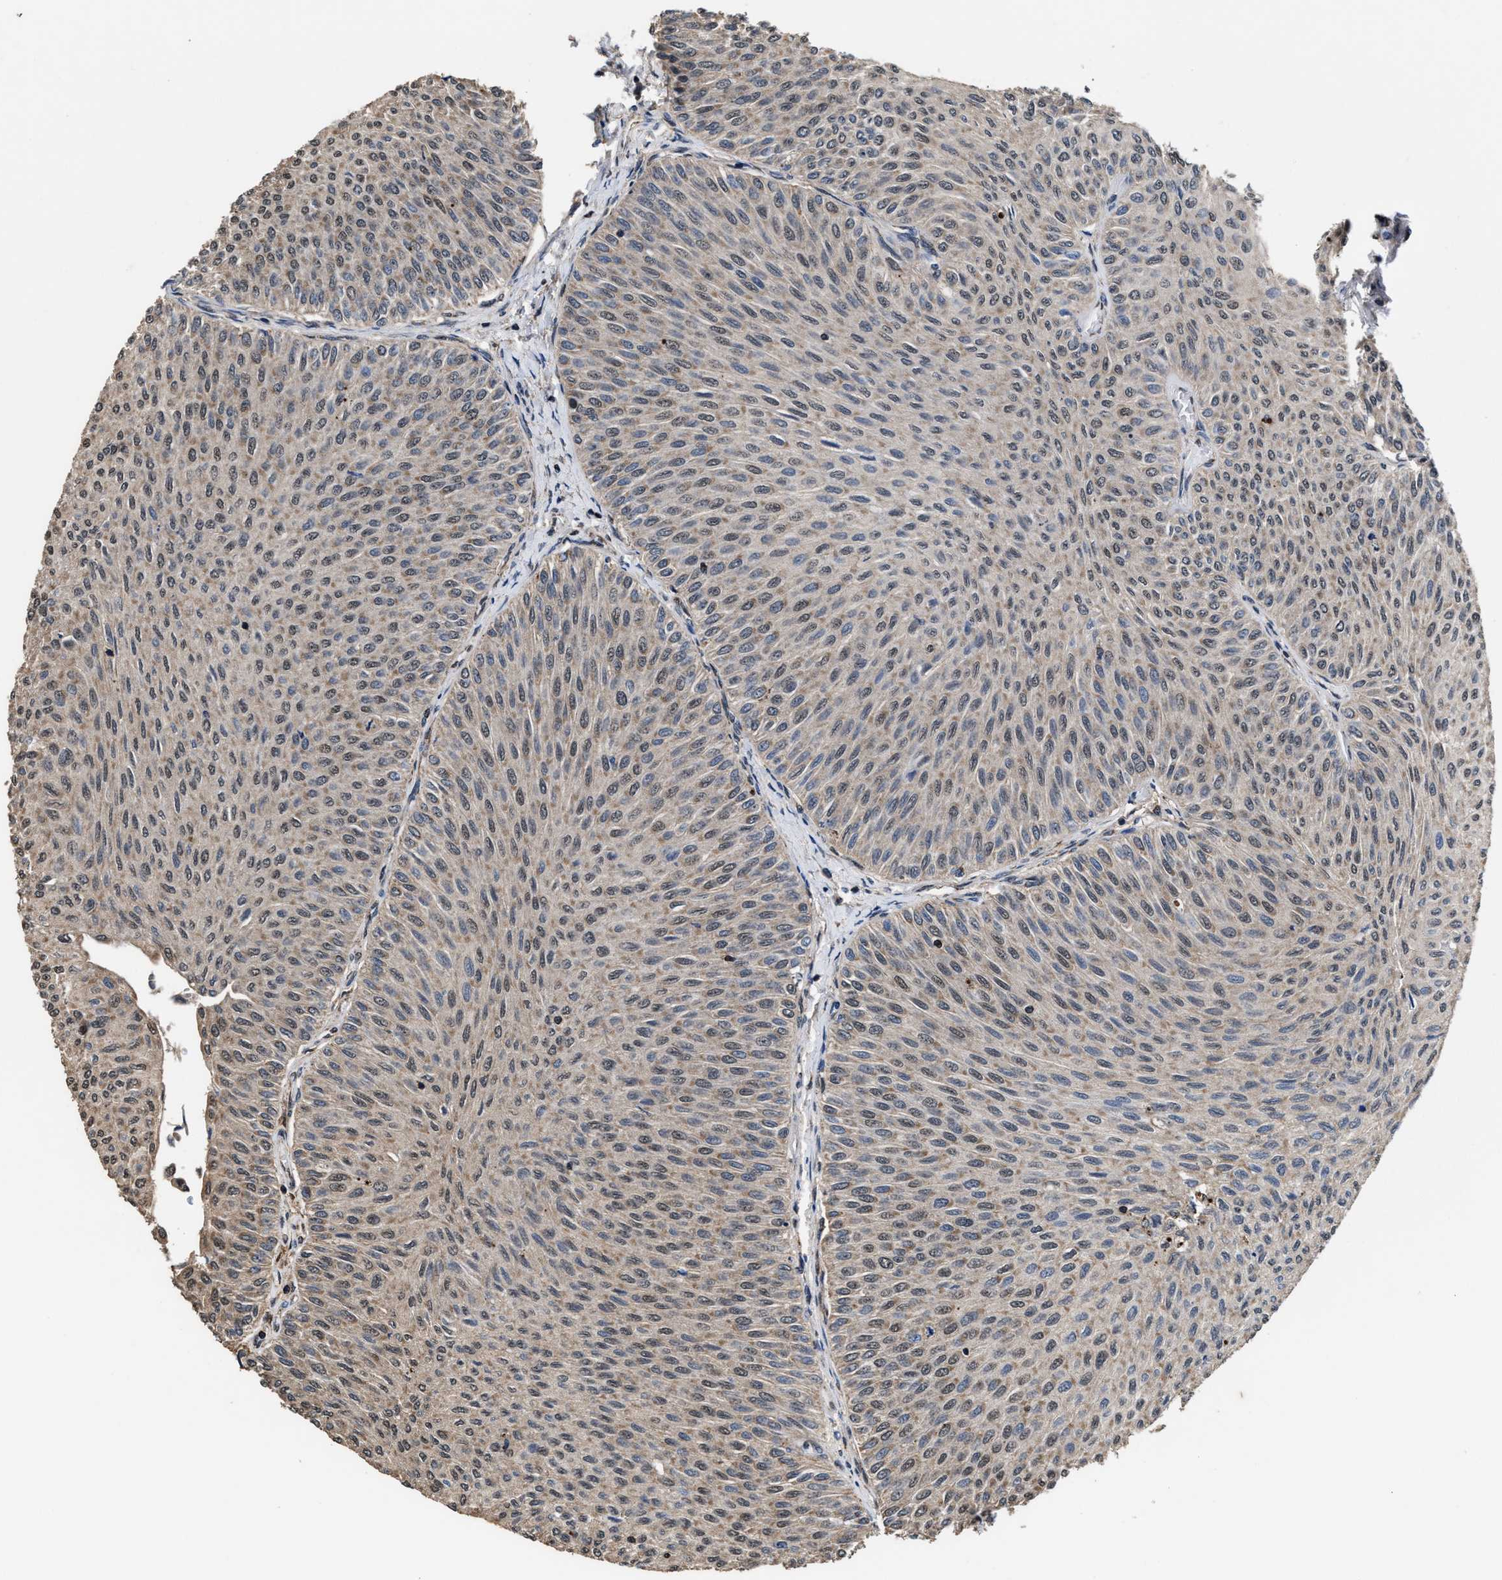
{"staining": {"intensity": "weak", "quantity": ">75%", "location": "cytoplasmic/membranous,nuclear"}, "tissue": "urothelial cancer", "cell_type": "Tumor cells", "image_type": "cancer", "snomed": [{"axis": "morphology", "description": "Urothelial carcinoma, Low grade"}, {"axis": "topography", "description": "Urinary bladder"}], "caption": "There is low levels of weak cytoplasmic/membranous and nuclear staining in tumor cells of urothelial cancer, as demonstrated by immunohistochemical staining (brown color).", "gene": "ACLY", "patient": {"sex": "male", "age": 78}}